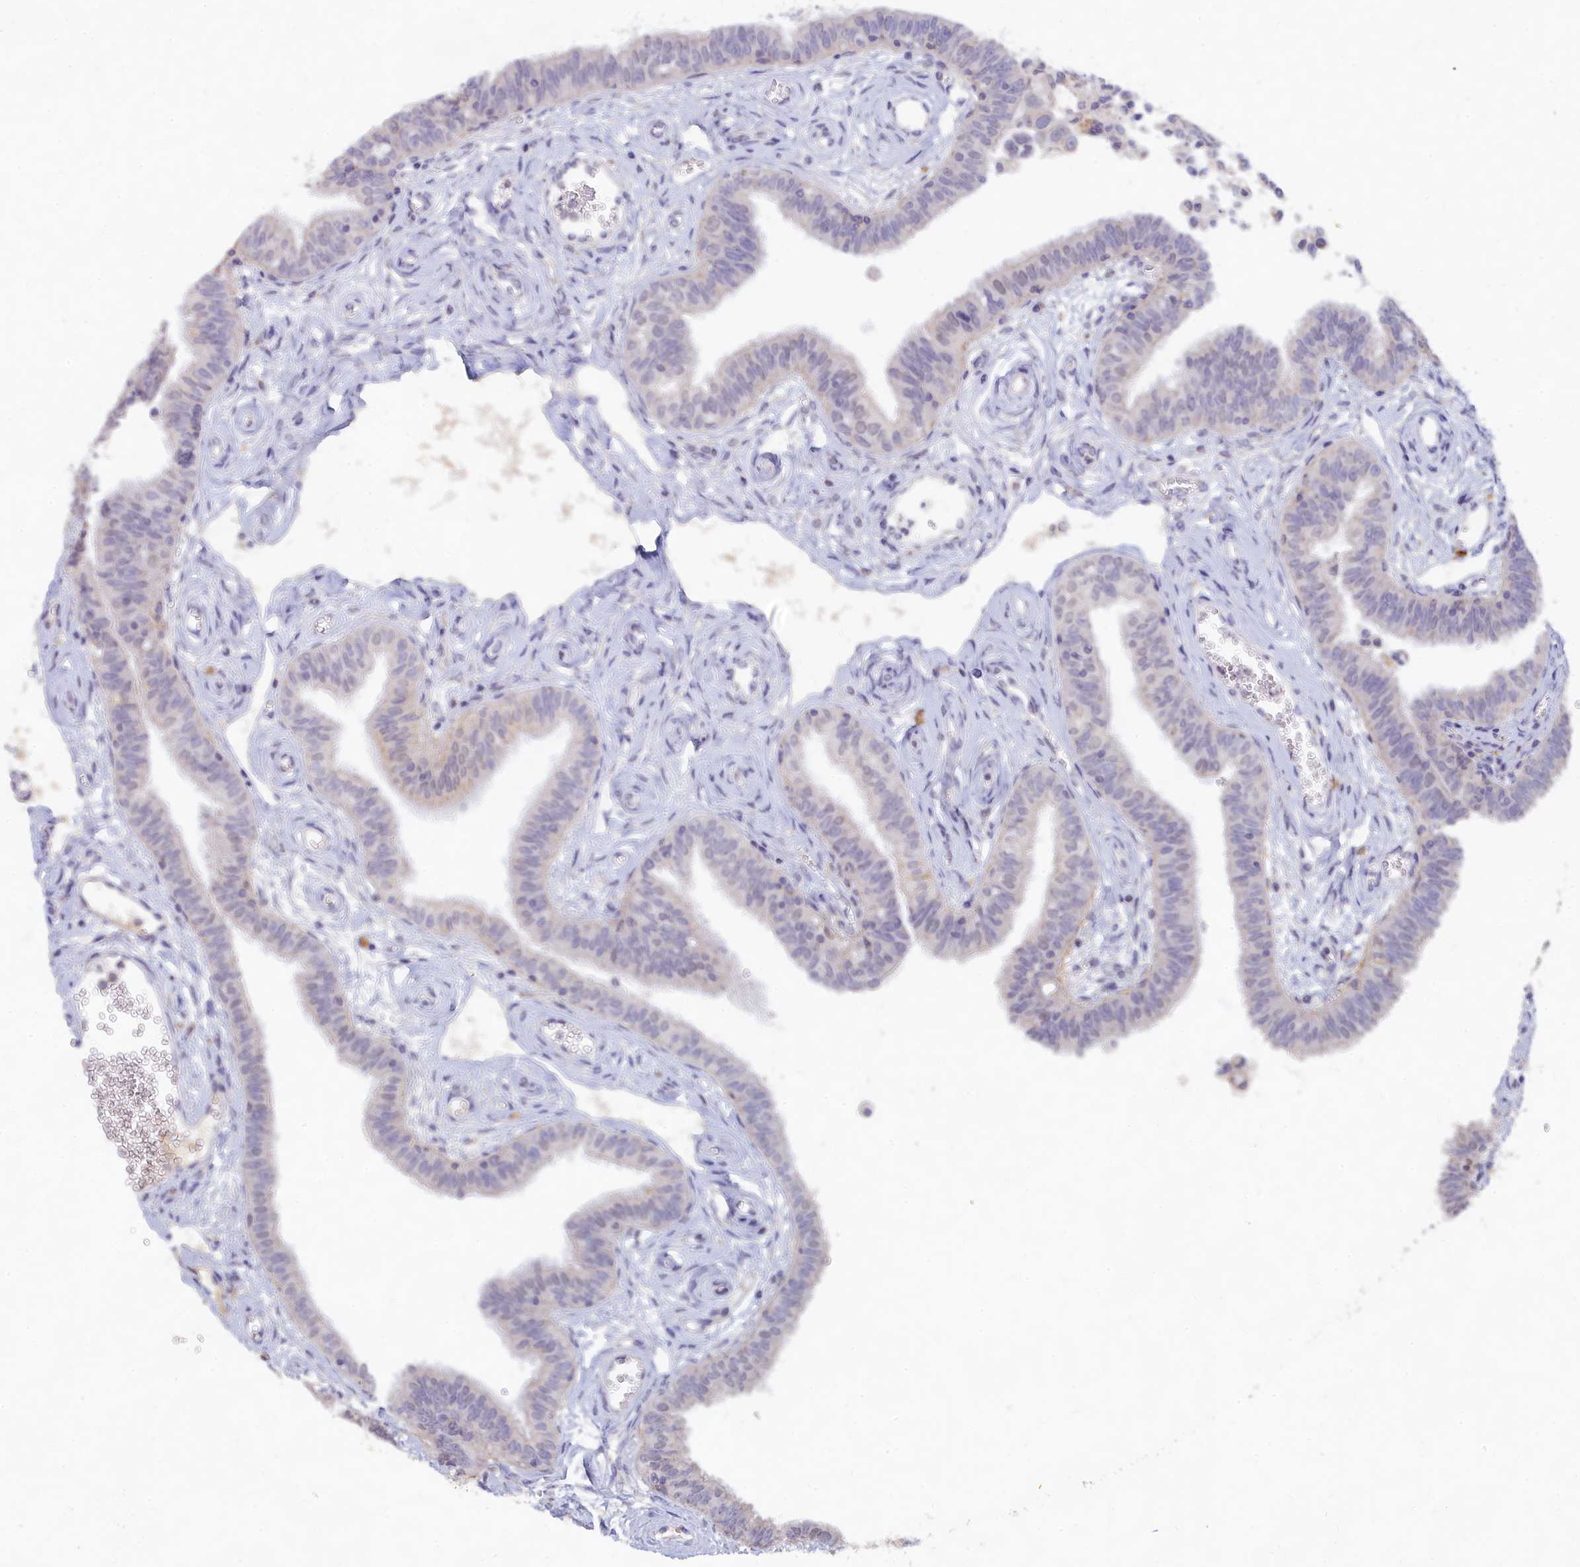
{"staining": {"intensity": "negative", "quantity": "none", "location": "none"}, "tissue": "fallopian tube", "cell_type": "Glandular cells", "image_type": "normal", "snomed": [{"axis": "morphology", "description": "Normal tissue, NOS"}, {"axis": "morphology", "description": "Carcinoma, NOS"}, {"axis": "topography", "description": "Fallopian tube"}, {"axis": "topography", "description": "Ovary"}], "caption": "The micrograph exhibits no staining of glandular cells in normal fallopian tube. Nuclei are stained in blue.", "gene": "LRIF1", "patient": {"sex": "female", "age": 59}}